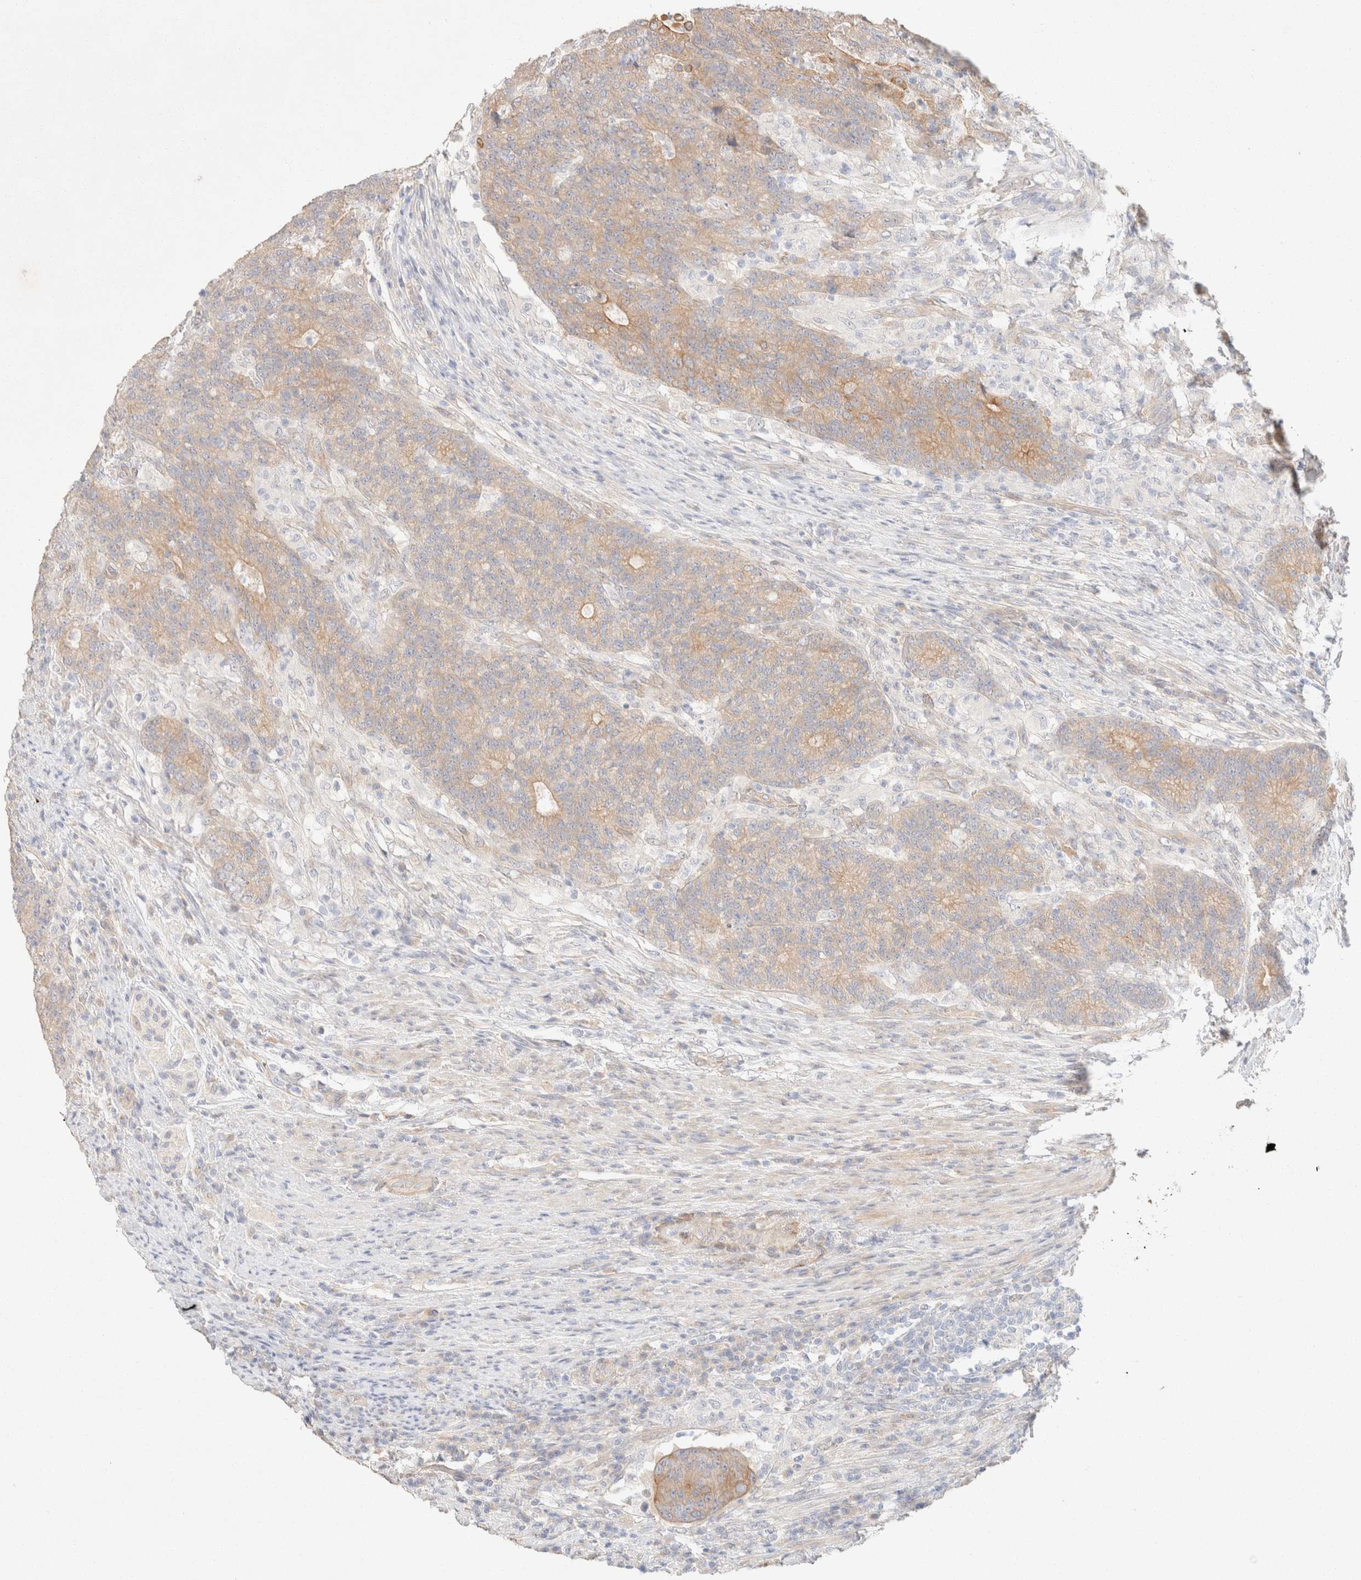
{"staining": {"intensity": "strong", "quantity": "25%-75%", "location": "cytoplasmic/membranous"}, "tissue": "colorectal cancer", "cell_type": "Tumor cells", "image_type": "cancer", "snomed": [{"axis": "morphology", "description": "Normal tissue, NOS"}, {"axis": "morphology", "description": "Adenocarcinoma, NOS"}, {"axis": "topography", "description": "Colon"}], "caption": "Immunohistochemical staining of human adenocarcinoma (colorectal) exhibits high levels of strong cytoplasmic/membranous staining in approximately 25%-75% of tumor cells.", "gene": "CSNK1E", "patient": {"sex": "female", "age": 75}}